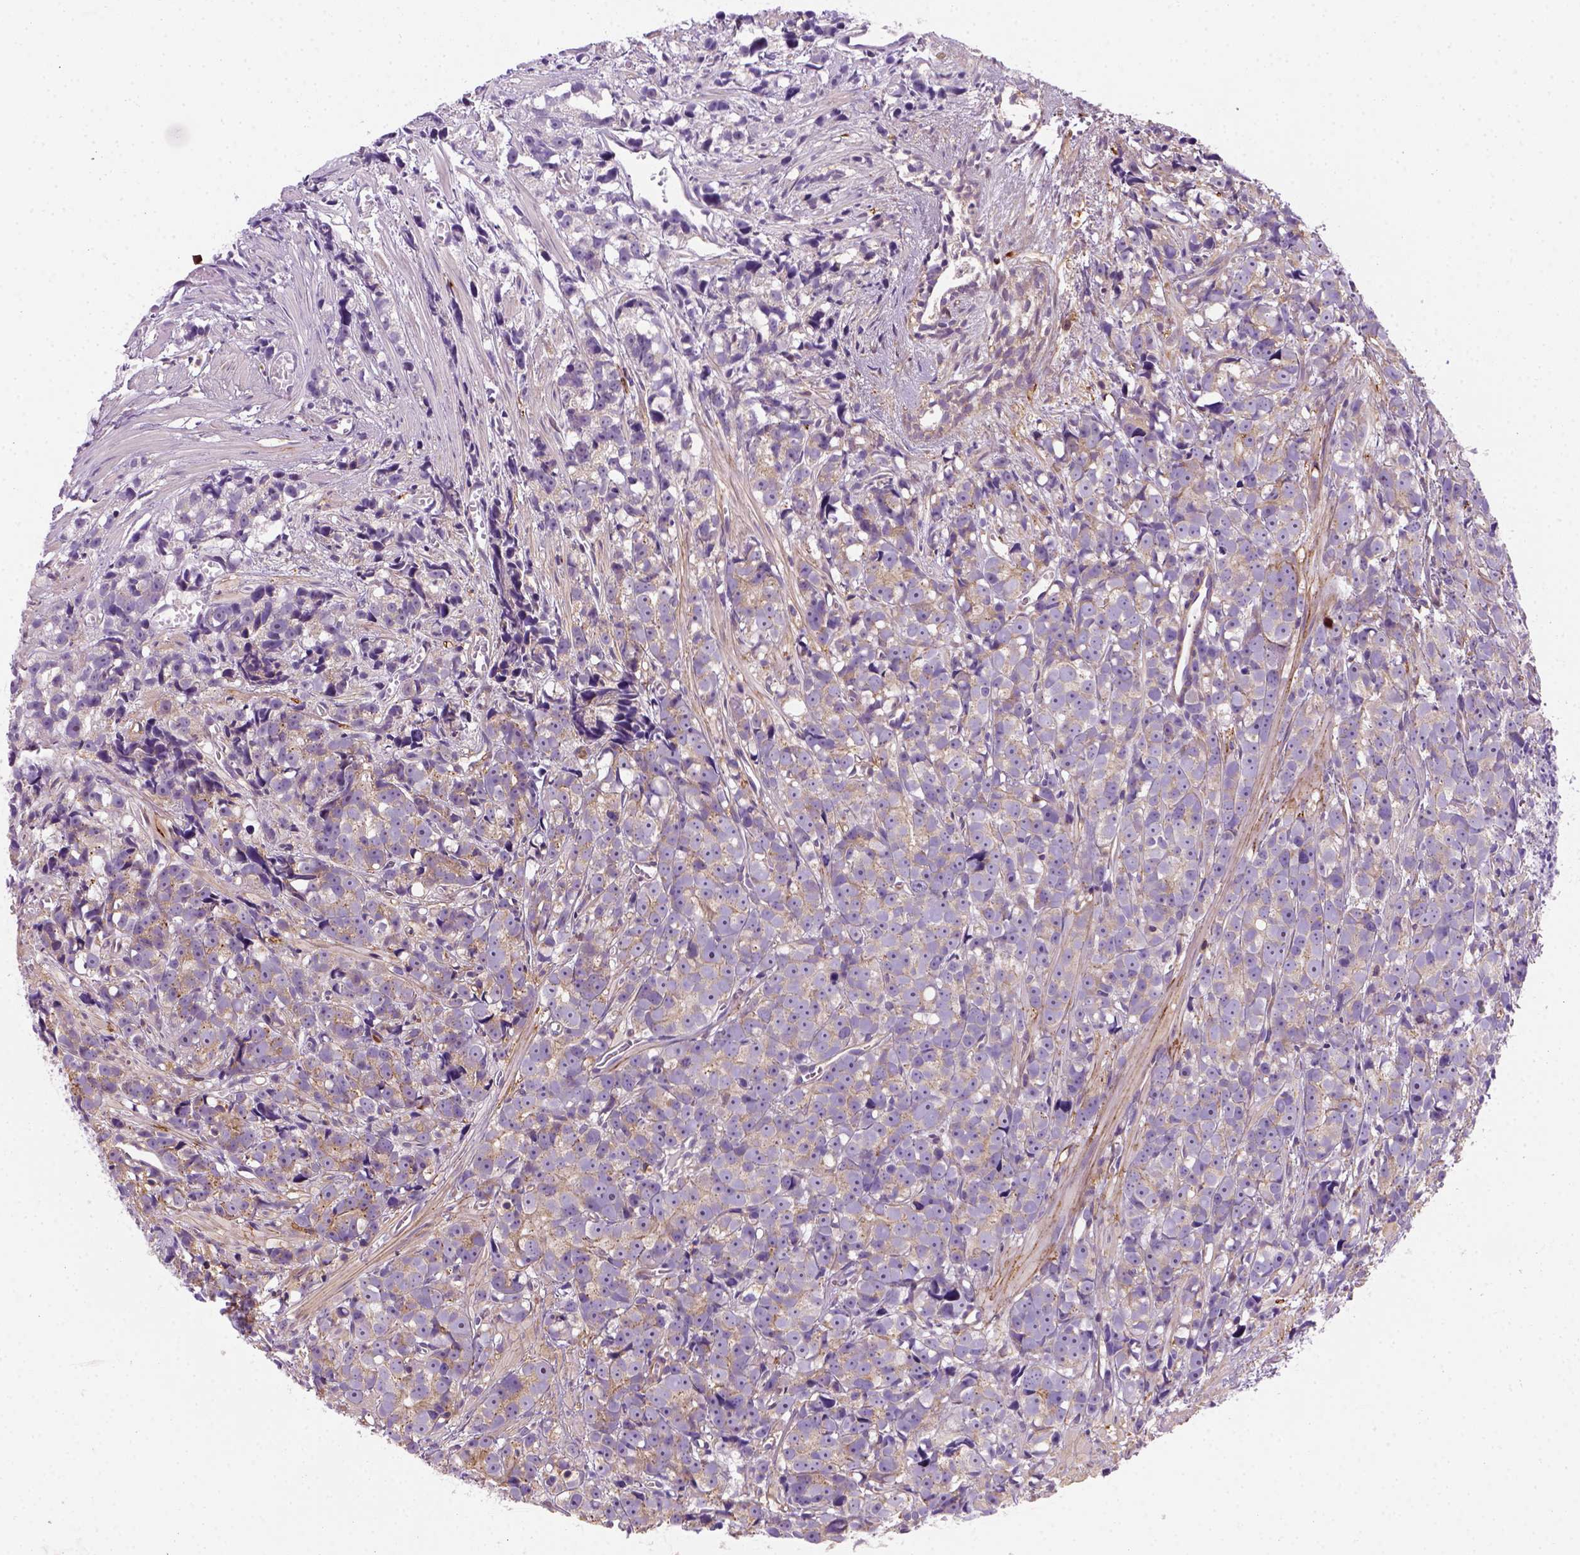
{"staining": {"intensity": "moderate", "quantity": ">75%", "location": "cytoplasmic/membranous"}, "tissue": "prostate cancer", "cell_type": "Tumor cells", "image_type": "cancer", "snomed": [{"axis": "morphology", "description": "Adenocarcinoma, High grade"}, {"axis": "topography", "description": "Prostate"}], "caption": "Brown immunohistochemical staining in high-grade adenocarcinoma (prostate) exhibits moderate cytoplasmic/membranous staining in approximately >75% of tumor cells.", "gene": "GPRC5D", "patient": {"sex": "male", "age": 77}}